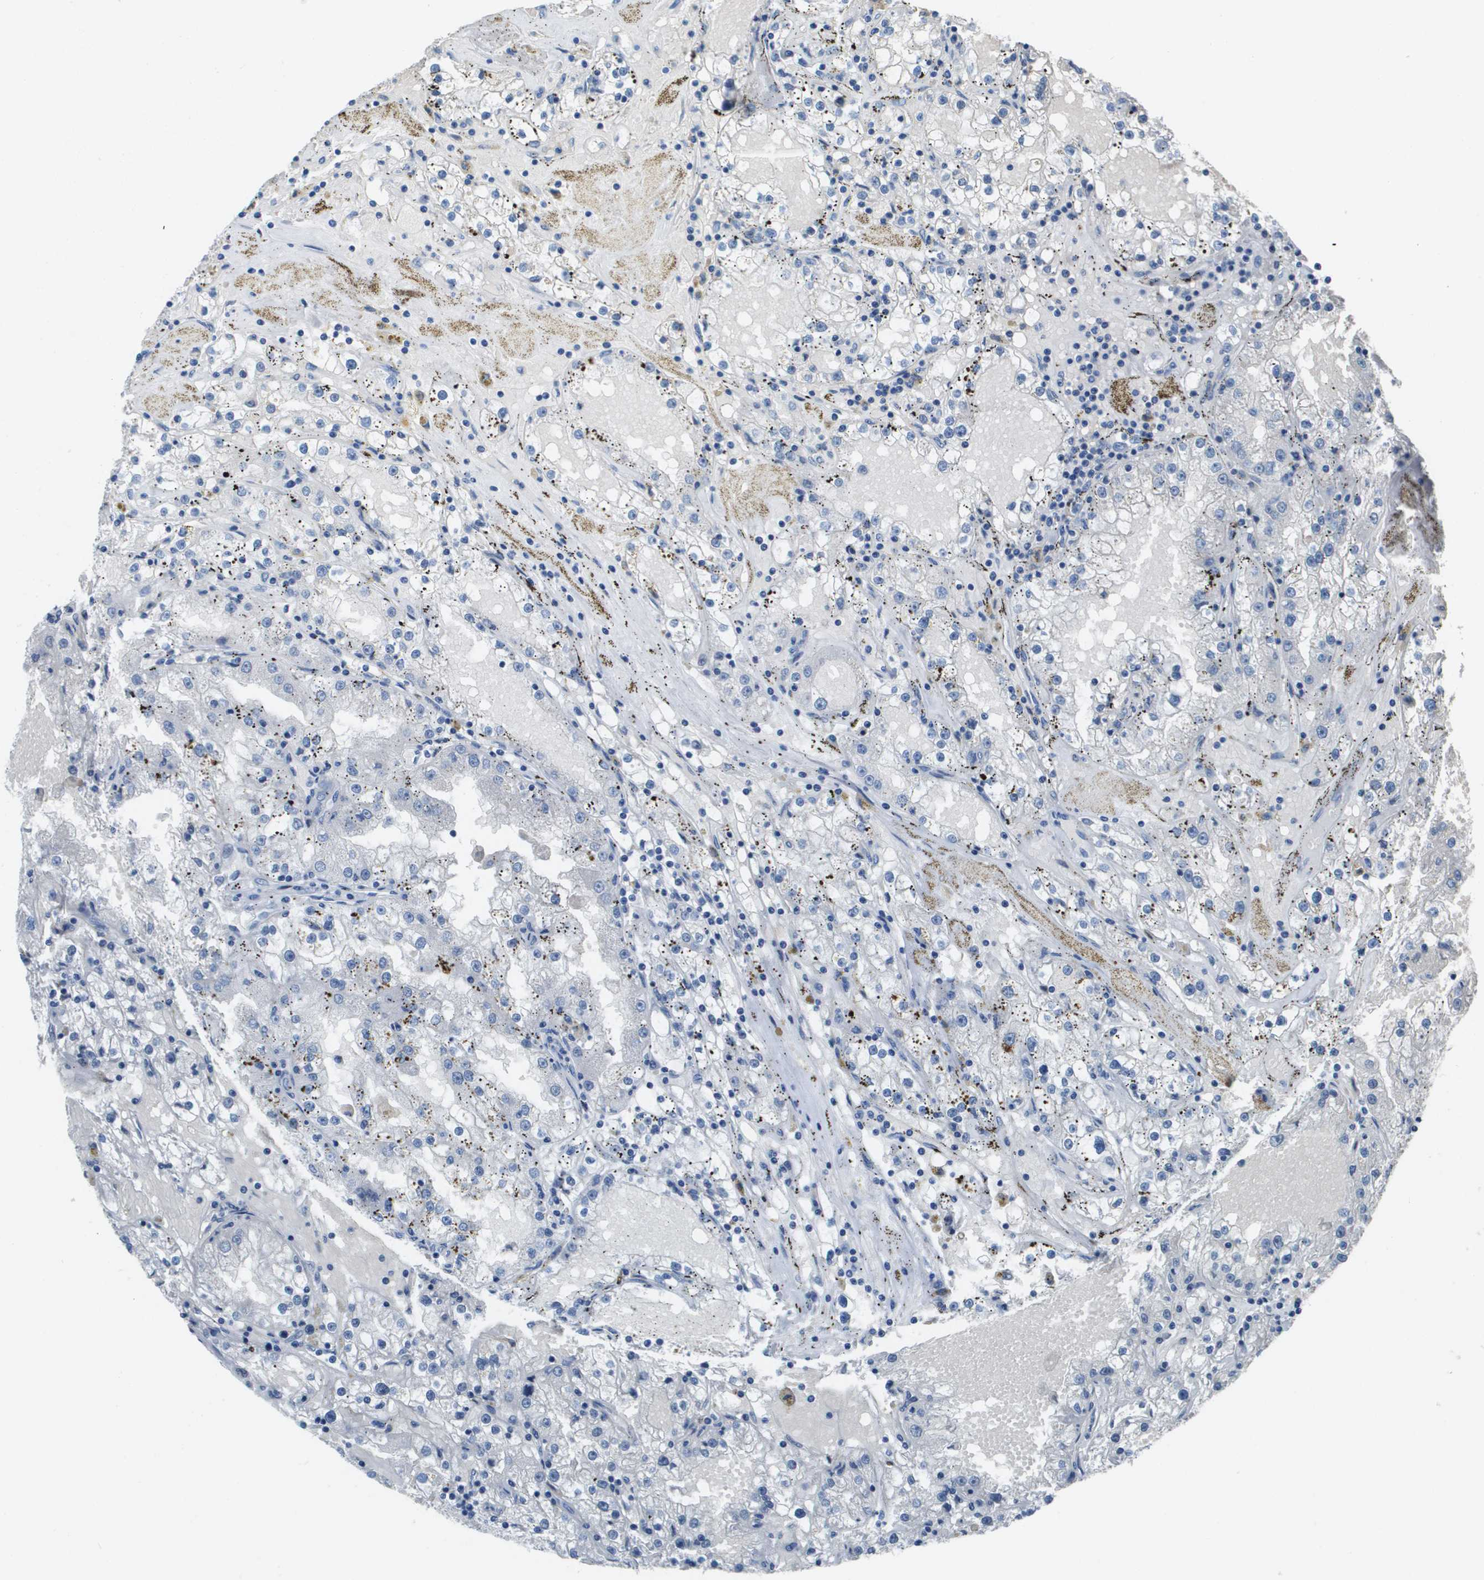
{"staining": {"intensity": "negative", "quantity": "none", "location": "none"}, "tissue": "renal cancer", "cell_type": "Tumor cells", "image_type": "cancer", "snomed": [{"axis": "morphology", "description": "Adenocarcinoma, NOS"}, {"axis": "topography", "description": "Kidney"}], "caption": "Immunohistochemistry (IHC) of human adenocarcinoma (renal) displays no expression in tumor cells.", "gene": "NCS1", "patient": {"sex": "male", "age": 56}}